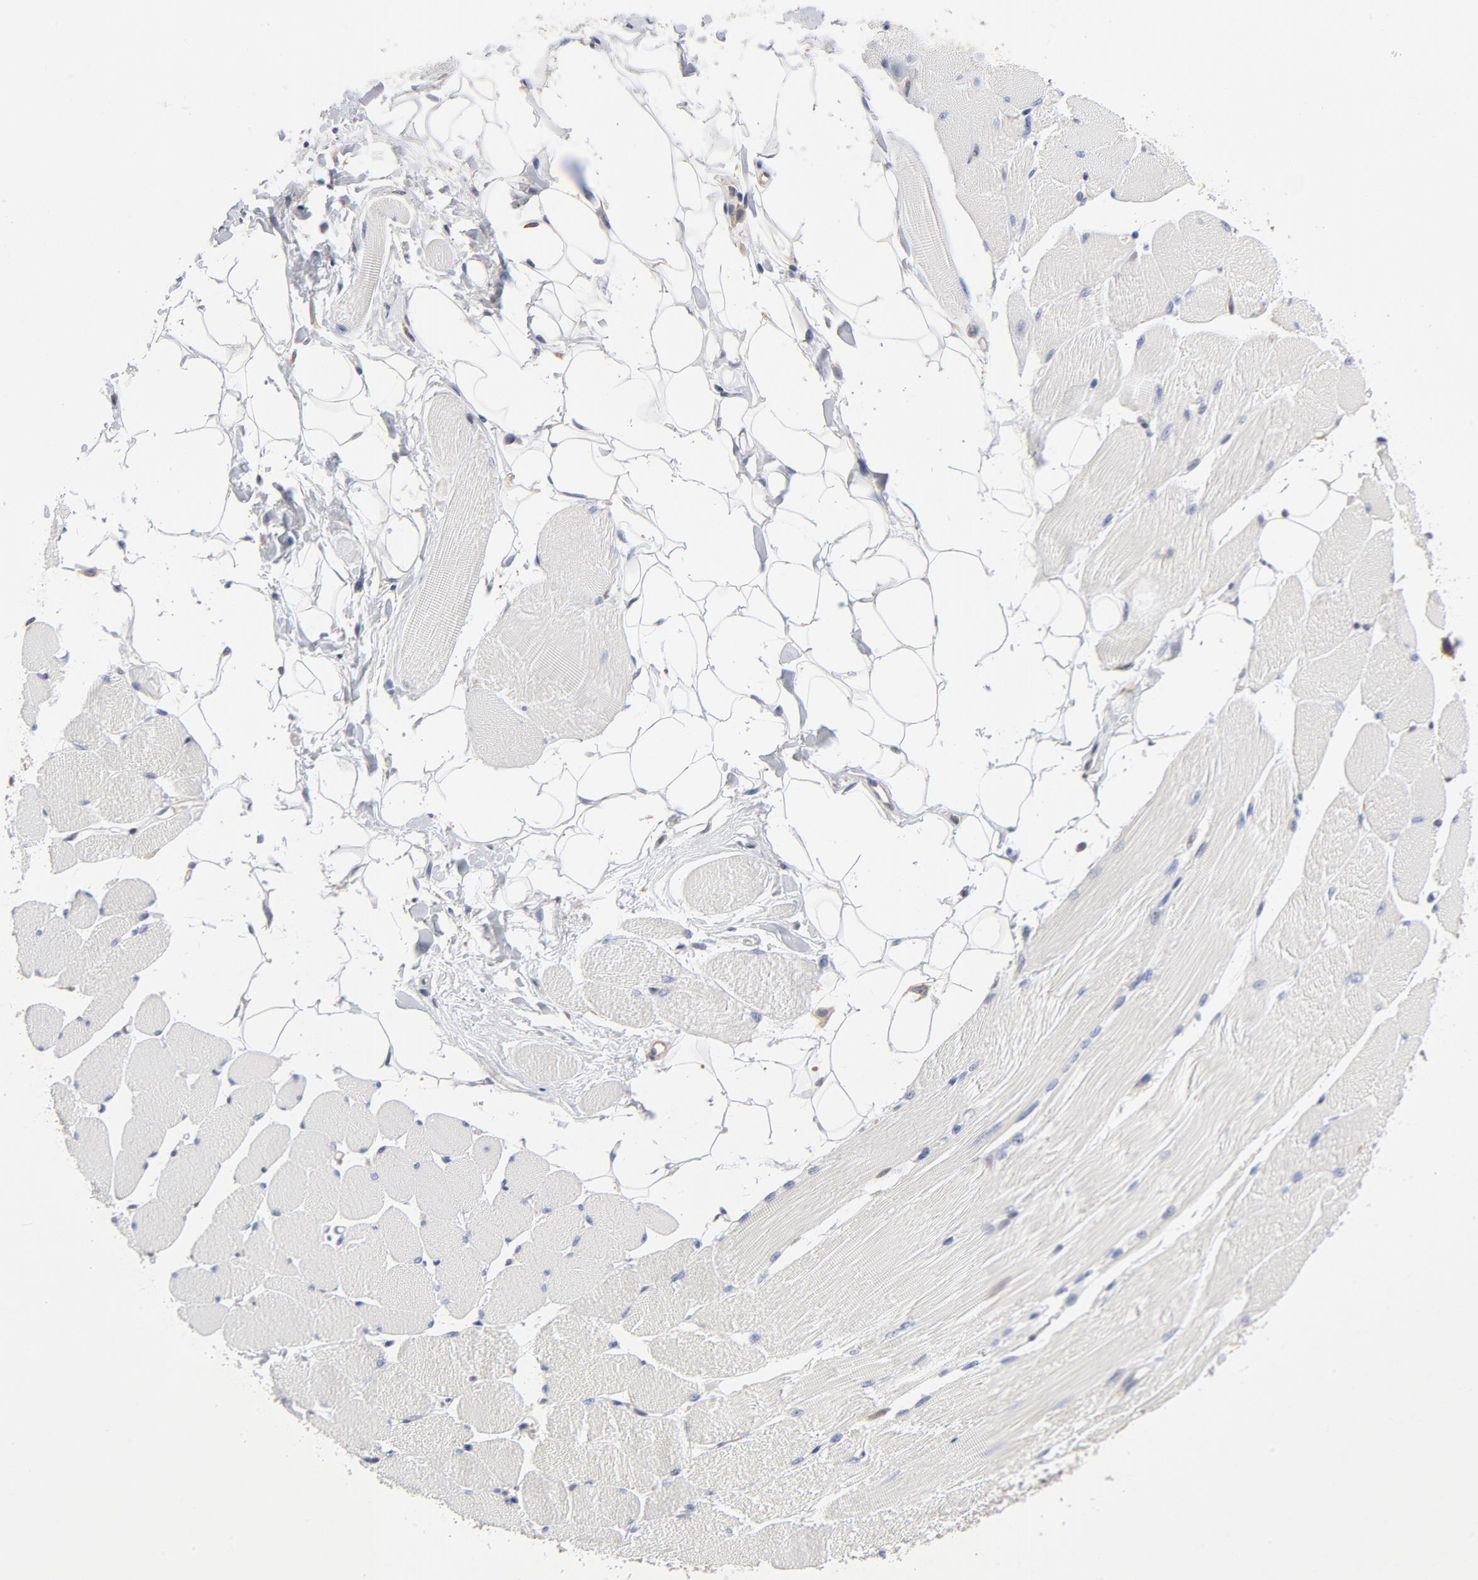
{"staining": {"intensity": "negative", "quantity": "none", "location": "none"}, "tissue": "skeletal muscle", "cell_type": "Myocytes", "image_type": "normal", "snomed": [{"axis": "morphology", "description": "Normal tissue, NOS"}, {"axis": "topography", "description": "Skeletal muscle"}, {"axis": "topography", "description": "Peripheral nerve tissue"}], "caption": "This is an immunohistochemistry (IHC) micrograph of unremarkable skeletal muscle. There is no staining in myocytes.", "gene": "ASMTL", "patient": {"sex": "female", "age": 84}}